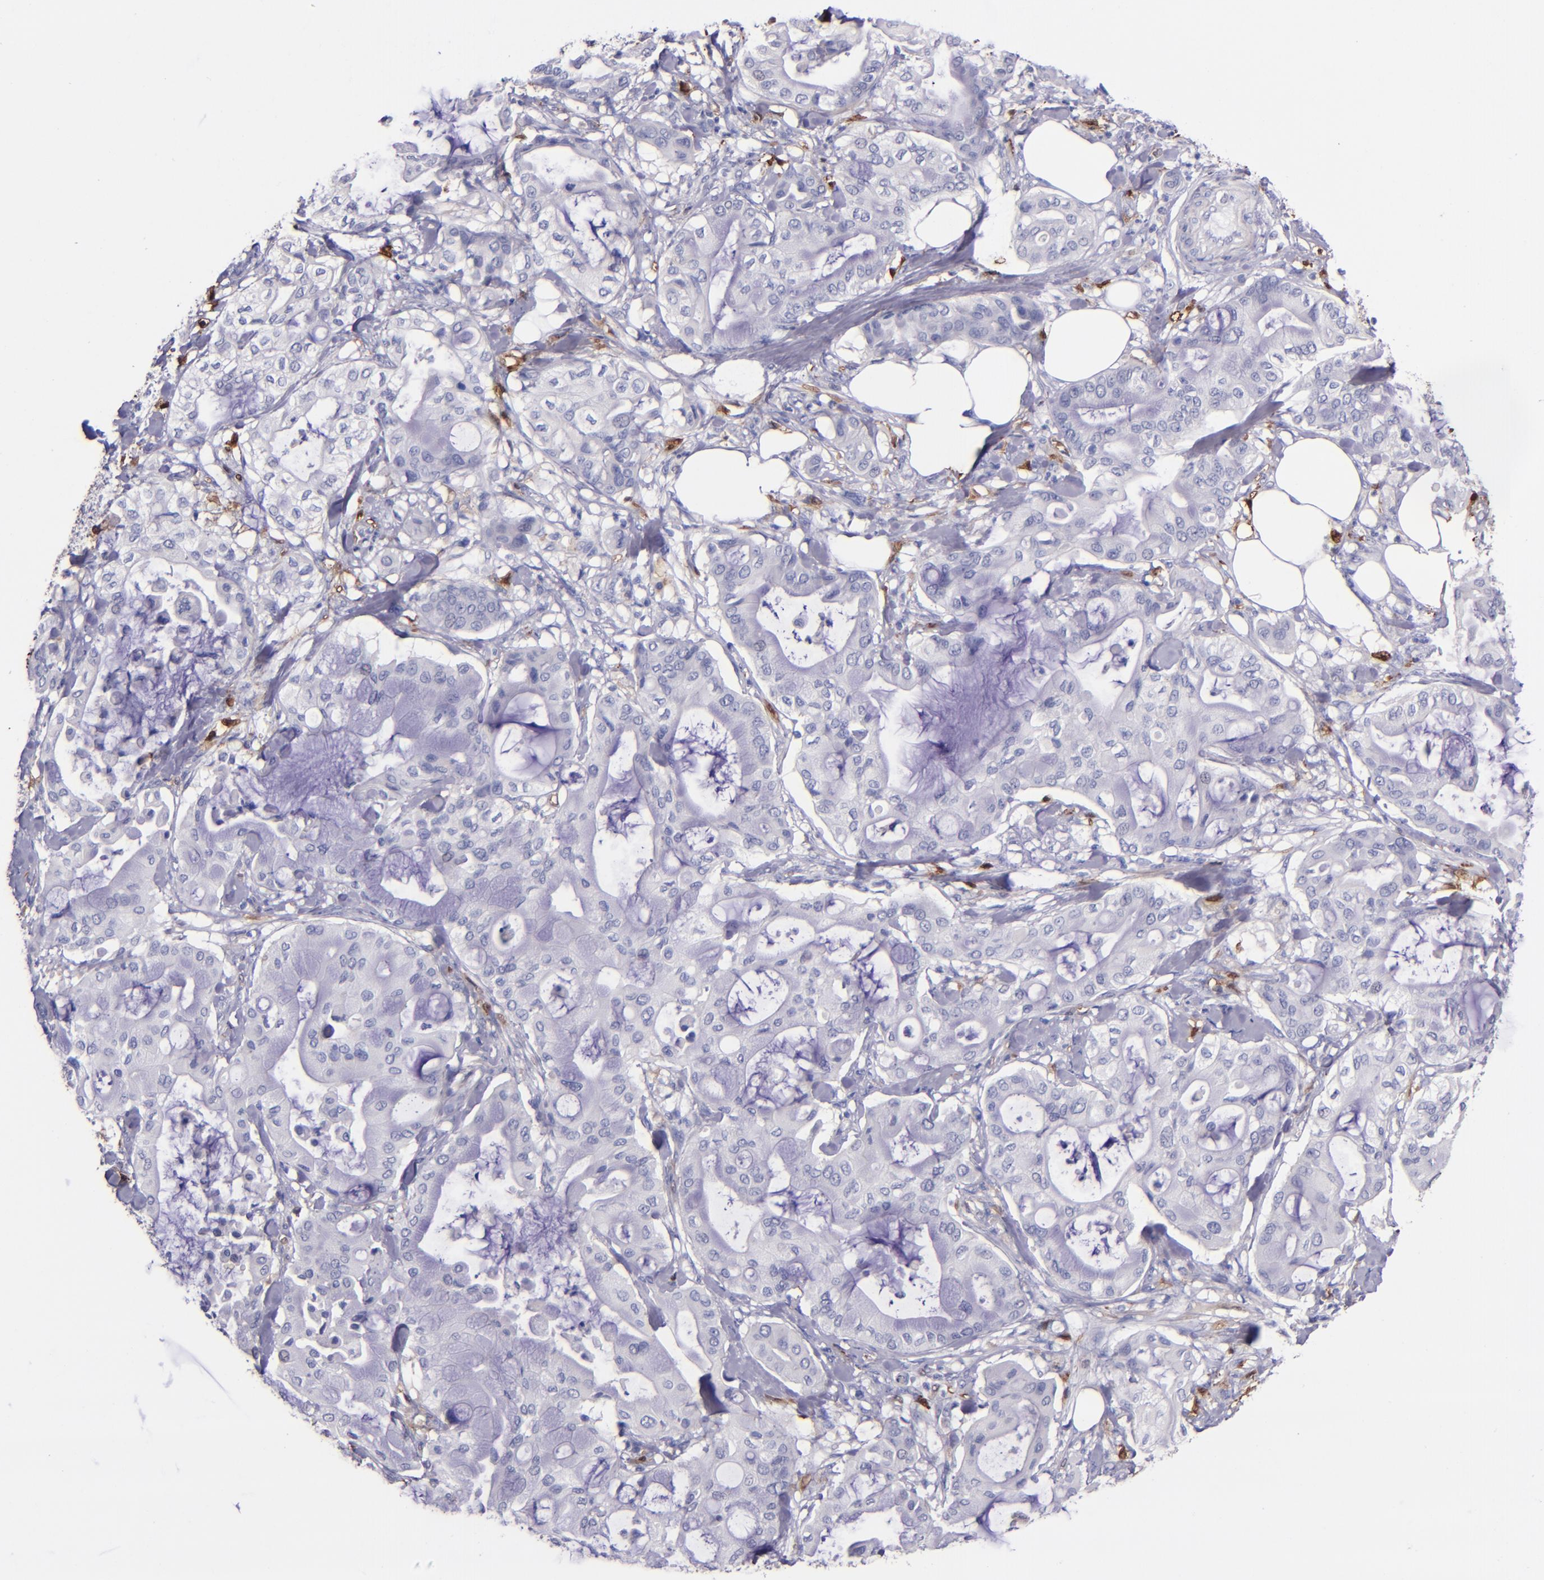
{"staining": {"intensity": "negative", "quantity": "none", "location": "none"}, "tissue": "pancreatic cancer", "cell_type": "Tumor cells", "image_type": "cancer", "snomed": [{"axis": "morphology", "description": "Adenocarcinoma, NOS"}, {"axis": "morphology", "description": "Adenocarcinoma, metastatic, NOS"}, {"axis": "topography", "description": "Lymph node"}, {"axis": "topography", "description": "Pancreas"}, {"axis": "topography", "description": "Duodenum"}], "caption": "Protein analysis of pancreatic cancer (adenocarcinoma) shows no significant positivity in tumor cells.", "gene": "F13A1", "patient": {"sex": "female", "age": 64}}